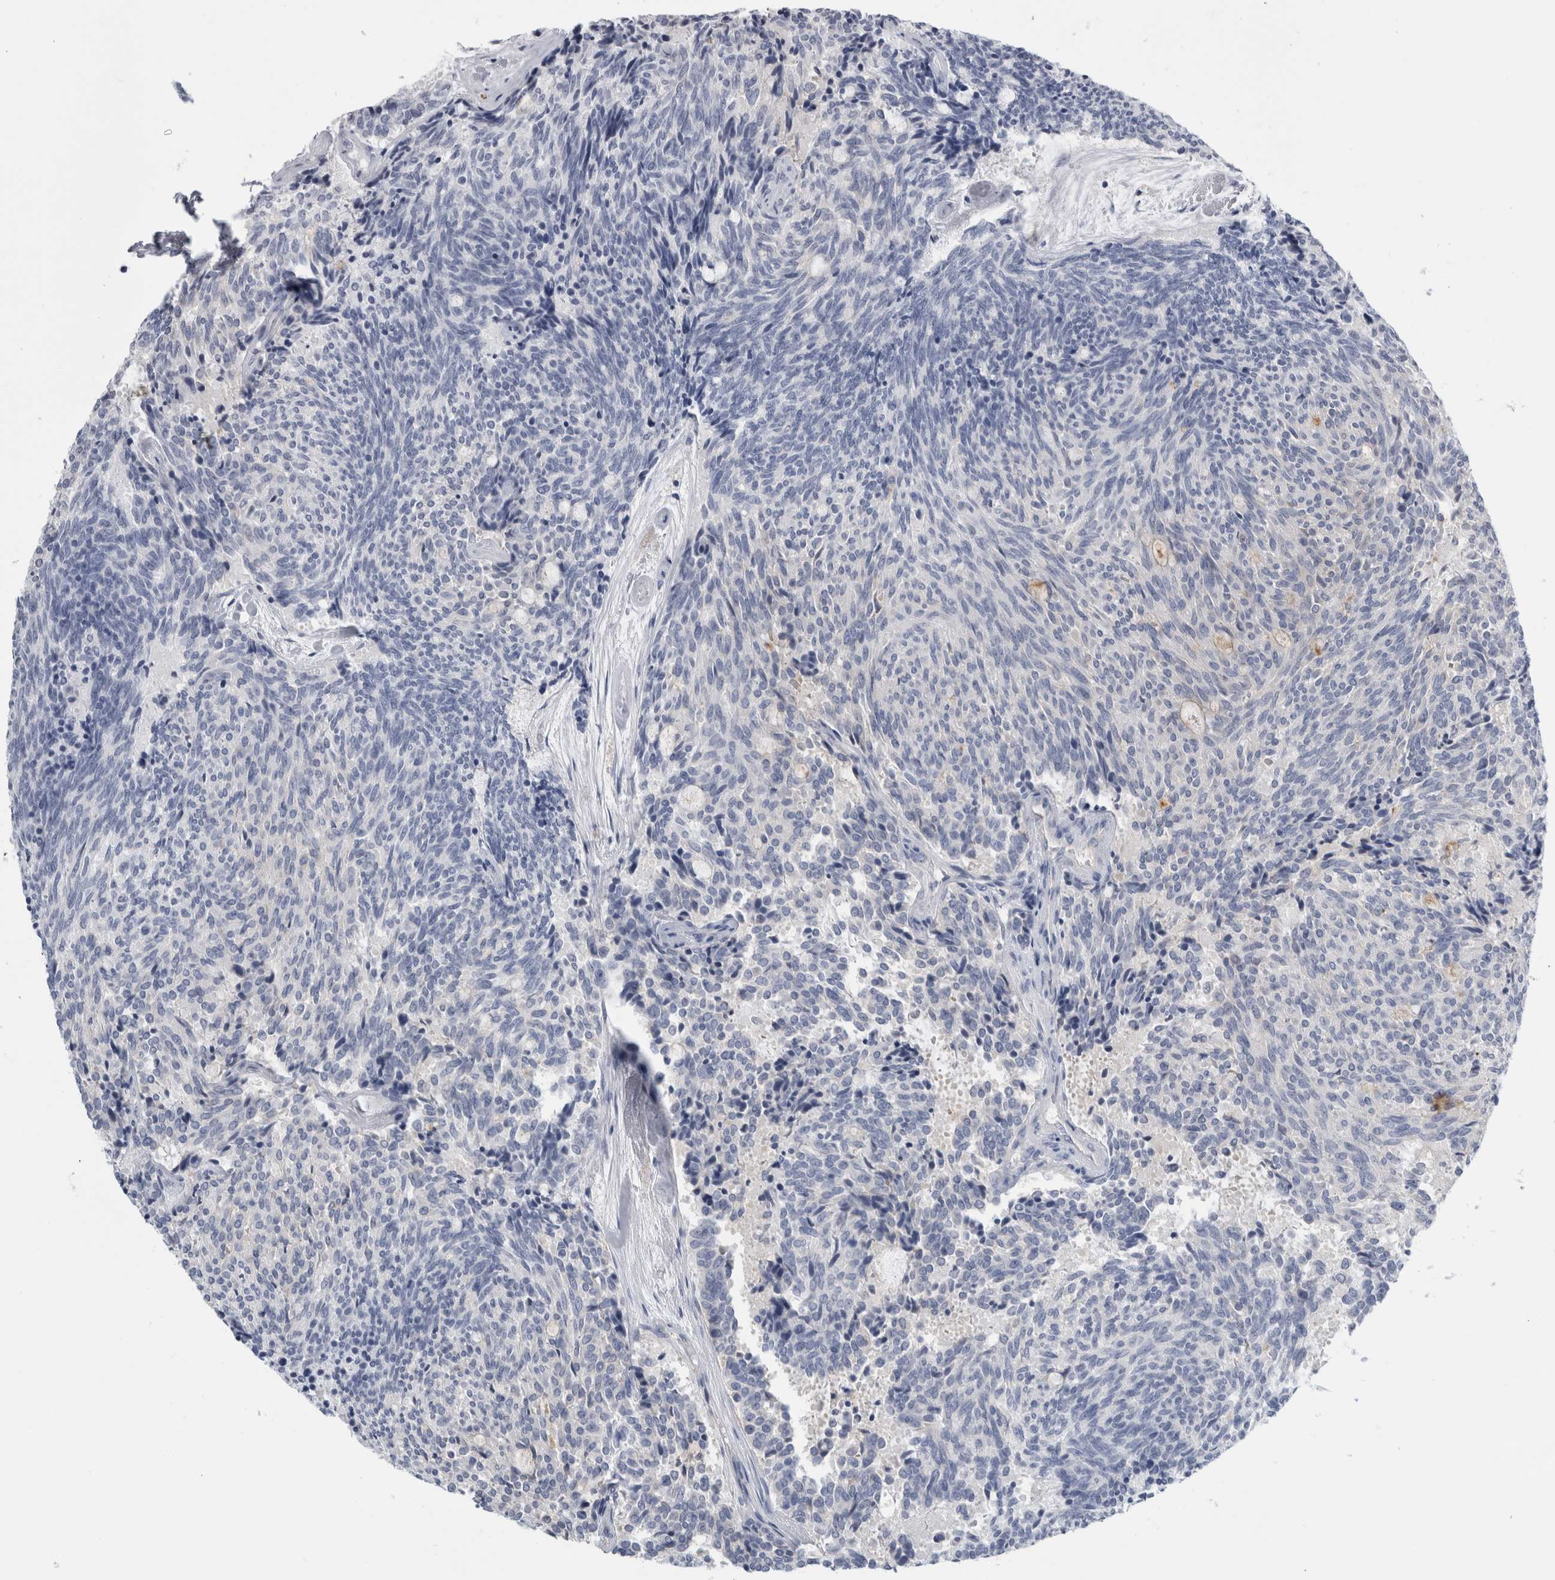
{"staining": {"intensity": "negative", "quantity": "none", "location": "none"}, "tissue": "carcinoid", "cell_type": "Tumor cells", "image_type": "cancer", "snomed": [{"axis": "morphology", "description": "Carcinoid, malignant, NOS"}, {"axis": "topography", "description": "Pancreas"}], "caption": "Tumor cells are negative for protein expression in human carcinoid (malignant).", "gene": "ANKFY1", "patient": {"sex": "female", "age": 54}}